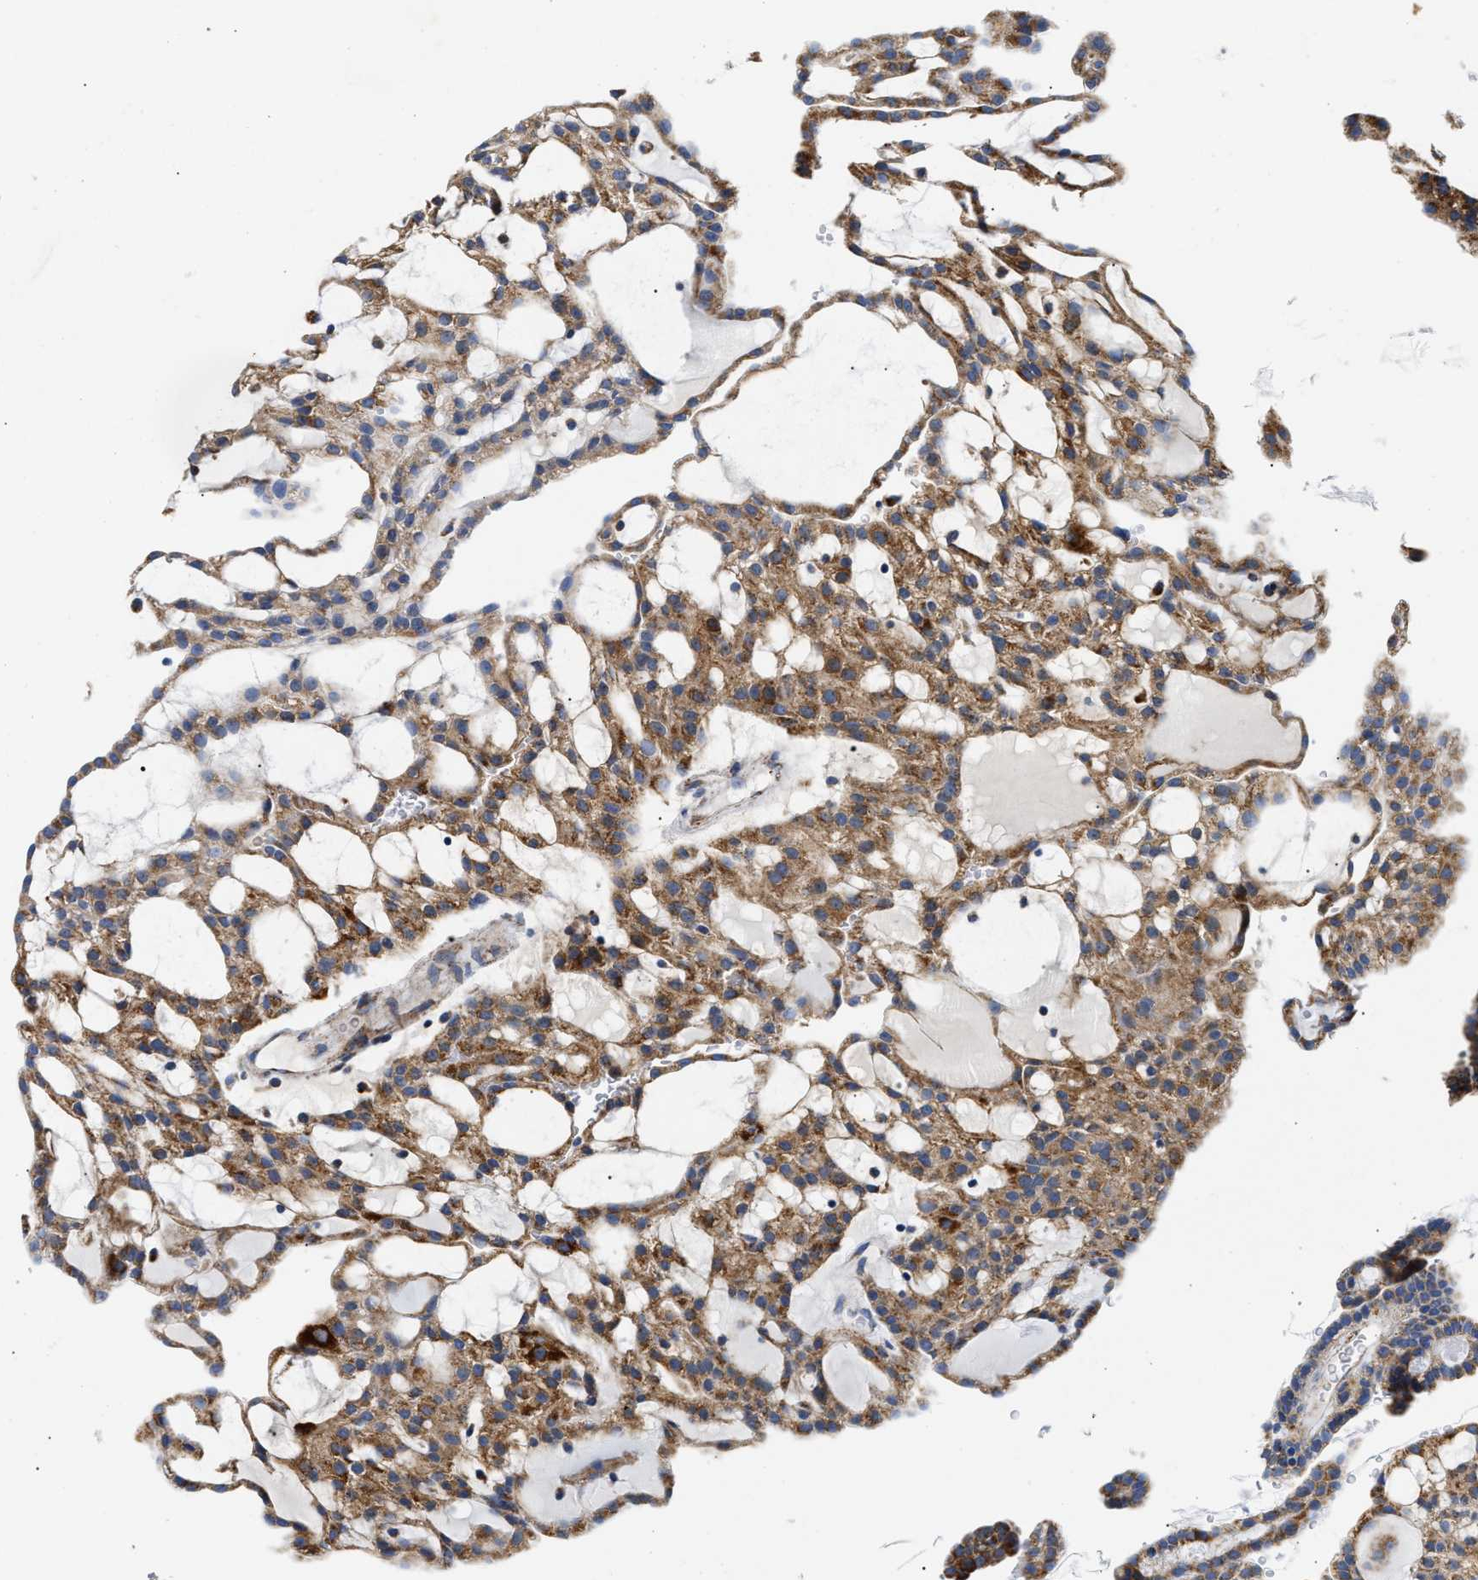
{"staining": {"intensity": "moderate", "quantity": ">75%", "location": "cytoplasmic/membranous"}, "tissue": "renal cancer", "cell_type": "Tumor cells", "image_type": "cancer", "snomed": [{"axis": "morphology", "description": "Adenocarcinoma, NOS"}, {"axis": "topography", "description": "Kidney"}], "caption": "Moderate cytoplasmic/membranous staining for a protein is identified in approximately >75% of tumor cells of renal adenocarcinoma using immunohistochemistry (IHC).", "gene": "ACADVL", "patient": {"sex": "male", "age": 63}}